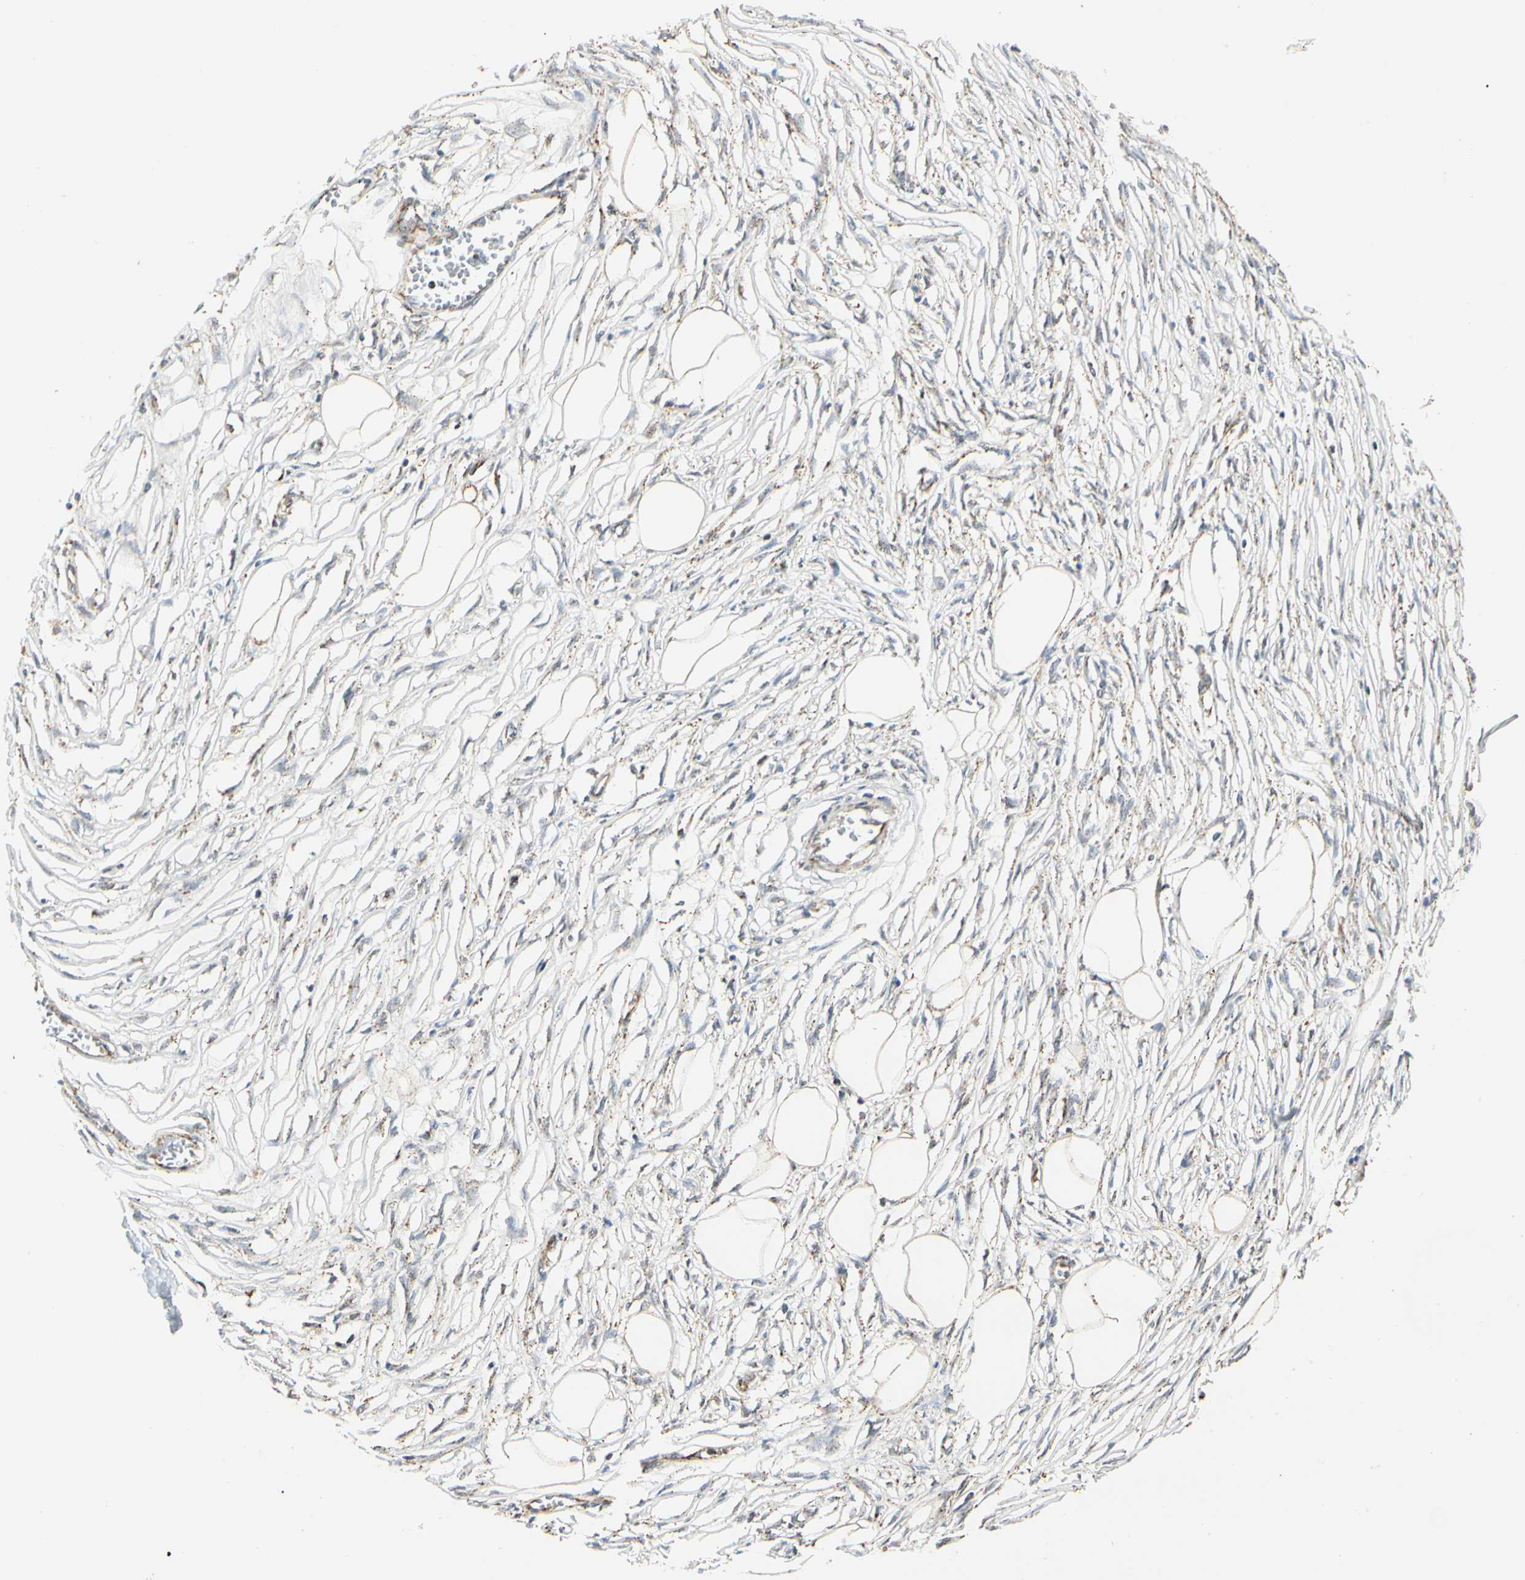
{"staining": {"intensity": "moderate", "quantity": "25%-75%", "location": "cytoplasmic/membranous"}, "tissue": "adipose tissue", "cell_type": "Adipocytes", "image_type": "normal", "snomed": [{"axis": "morphology", "description": "Normal tissue, NOS"}, {"axis": "morphology", "description": "Sarcoma, NOS"}, {"axis": "topography", "description": "Skin"}, {"axis": "topography", "description": "Soft tissue"}], "caption": "Immunohistochemistry (DAB (3,3'-diaminobenzidine)) staining of unremarkable human adipose tissue reveals moderate cytoplasmic/membranous protein staining in about 25%-75% of adipocytes.", "gene": "ANKS6", "patient": {"sex": "female", "age": 51}}